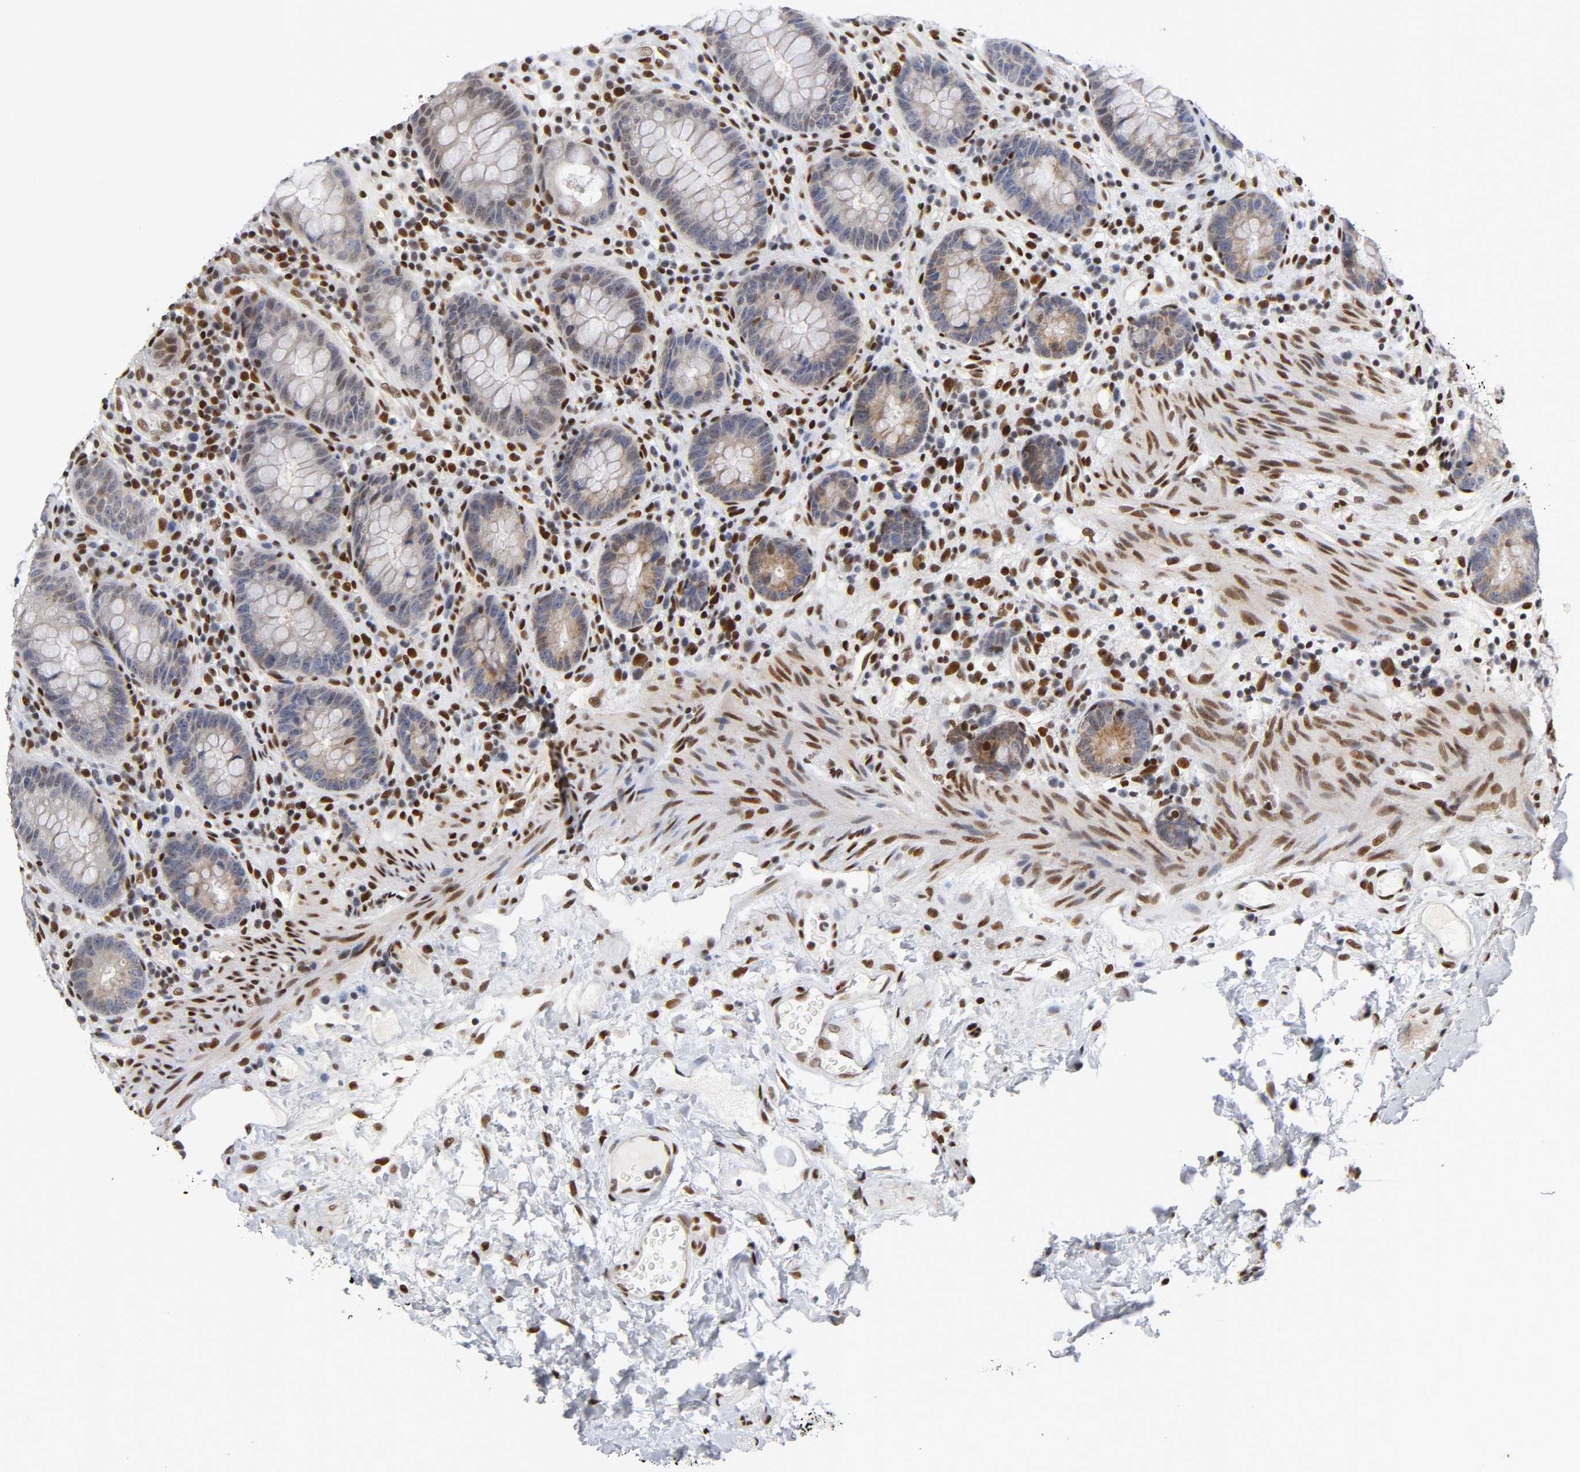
{"staining": {"intensity": "moderate", "quantity": ">75%", "location": "nuclear"}, "tissue": "colon", "cell_type": "Endothelial cells", "image_type": "normal", "snomed": [{"axis": "morphology", "description": "Normal tissue, NOS"}, {"axis": "topography", "description": "Colon"}], "caption": "IHC photomicrograph of benign human colon stained for a protein (brown), which shows medium levels of moderate nuclear expression in about >75% of endothelial cells.", "gene": "NR3C1", "patient": {"sex": "female", "age": 46}}